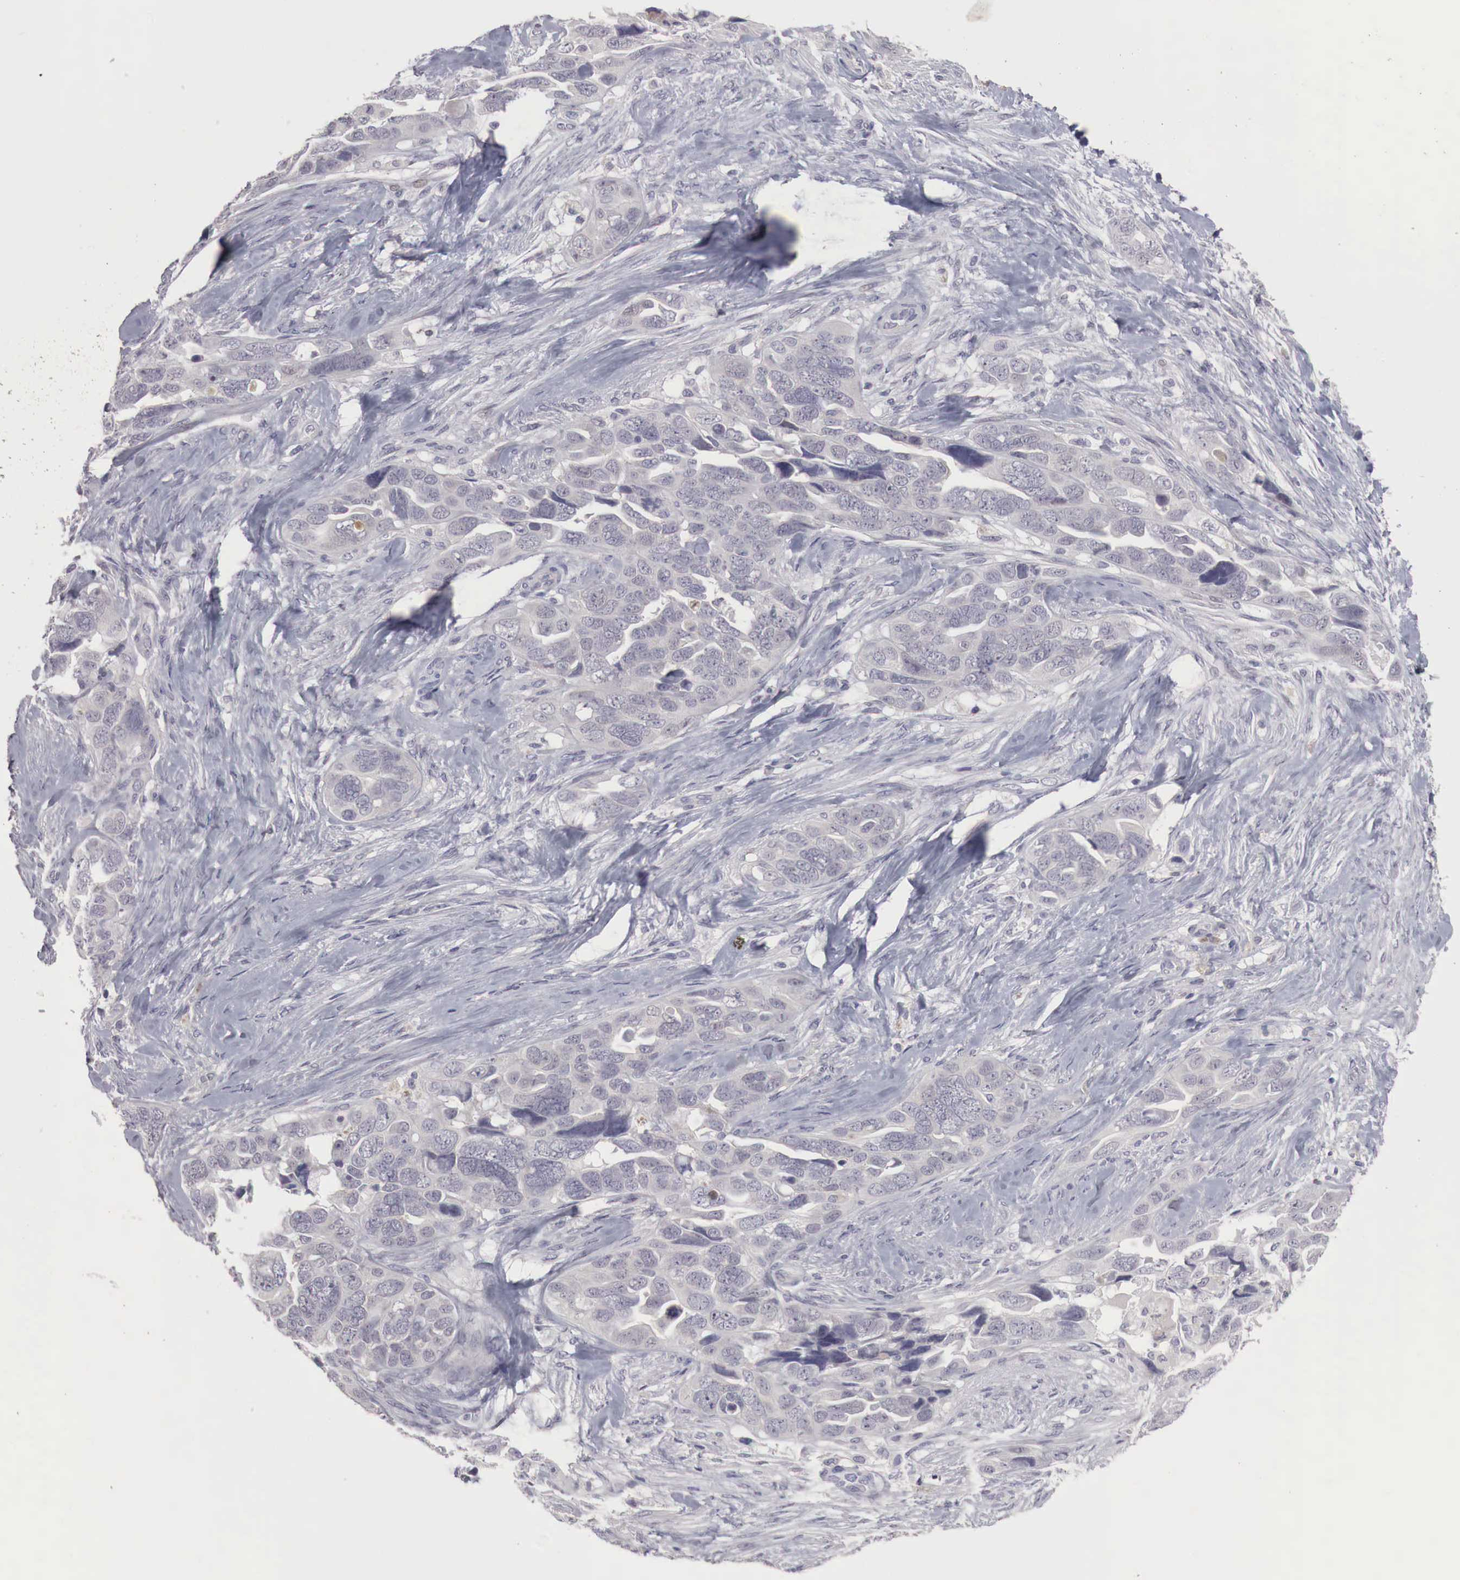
{"staining": {"intensity": "negative", "quantity": "none", "location": "none"}, "tissue": "ovarian cancer", "cell_type": "Tumor cells", "image_type": "cancer", "snomed": [{"axis": "morphology", "description": "Cystadenocarcinoma, serous, NOS"}, {"axis": "topography", "description": "Ovary"}], "caption": "Tumor cells are negative for protein expression in human ovarian cancer.", "gene": "GATA1", "patient": {"sex": "female", "age": 63}}